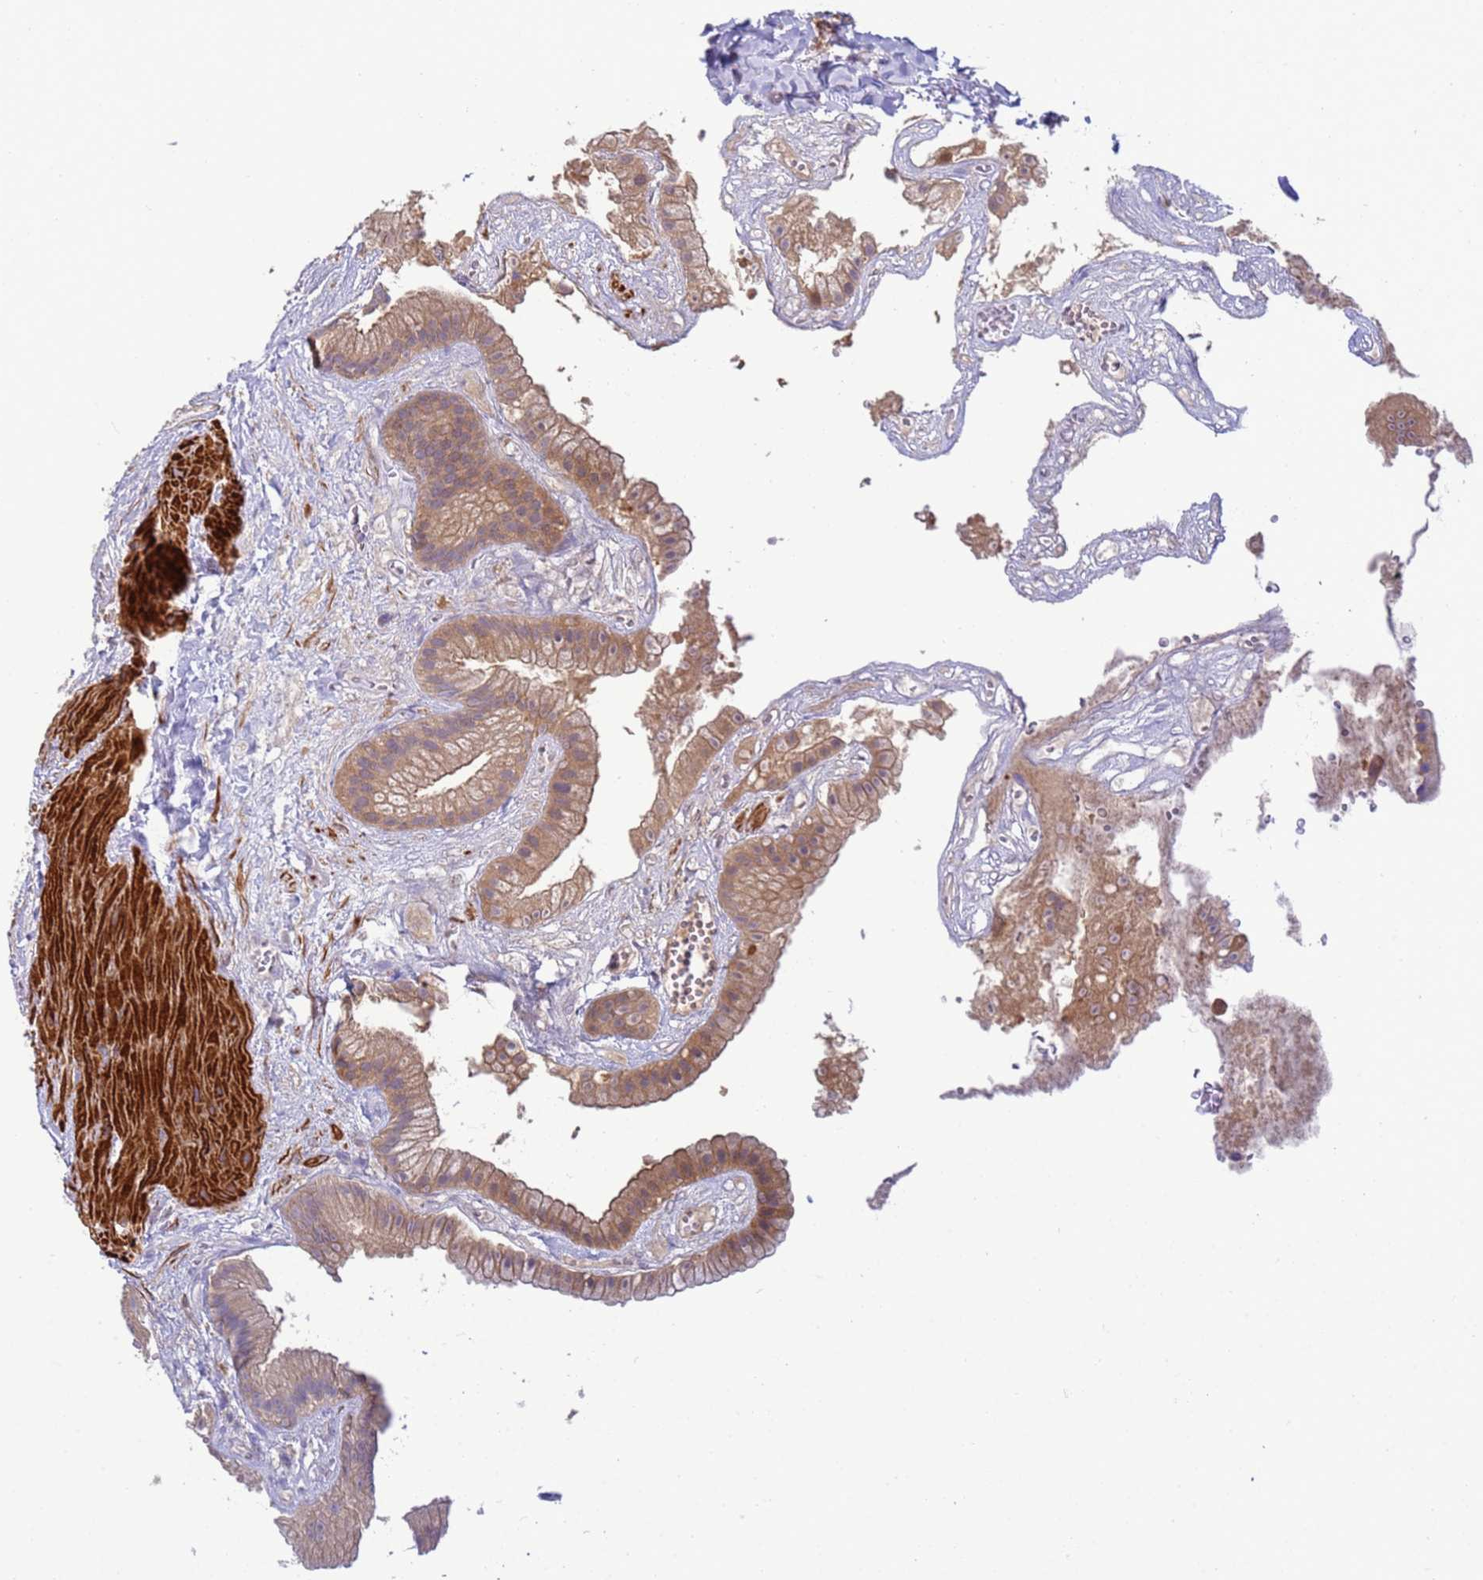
{"staining": {"intensity": "moderate", "quantity": "25%-75%", "location": "cytoplasmic/membranous,nuclear"}, "tissue": "gallbladder", "cell_type": "Glandular cells", "image_type": "normal", "snomed": [{"axis": "morphology", "description": "Normal tissue, NOS"}, {"axis": "topography", "description": "Gallbladder"}], "caption": "Human gallbladder stained with a brown dye demonstrates moderate cytoplasmic/membranous,nuclear positive expression in about 25%-75% of glandular cells.", "gene": "KLHL13", "patient": {"sex": "male", "age": 55}}